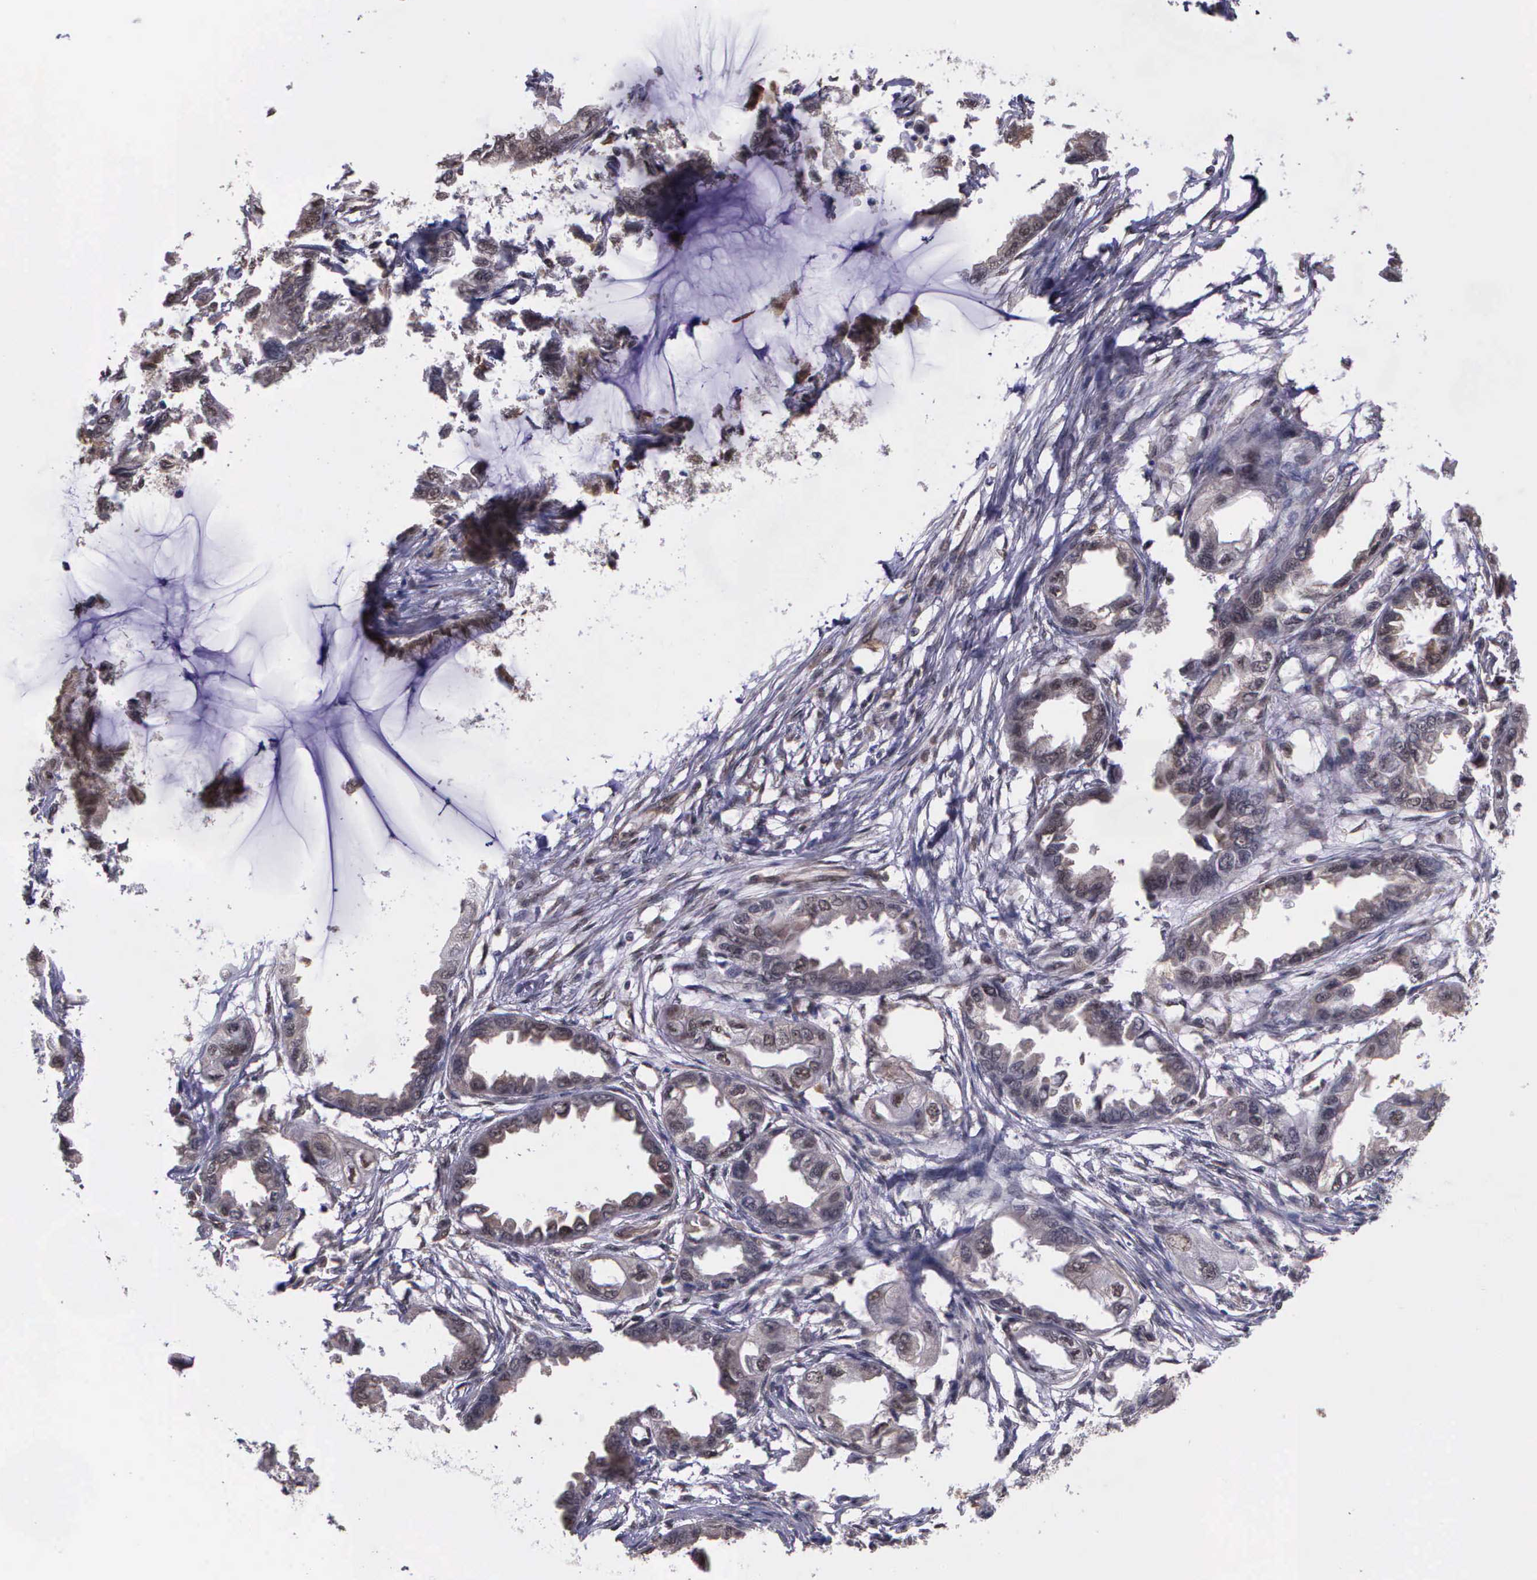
{"staining": {"intensity": "weak", "quantity": ">75%", "location": "cytoplasmic/membranous"}, "tissue": "endometrial cancer", "cell_type": "Tumor cells", "image_type": "cancer", "snomed": [{"axis": "morphology", "description": "Adenocarcinoma, NOS"}, {"axis": "topography", "description": "Endometrium"}], "caption": "Immunohistochemical staining of human adenocarcinoma (endometrial) exhibits low levels of weak cytoplasmic/membranous protein expression in about >75% of tumor cells. (DAB (3,3'-diaminobenzidine) IHC, brown staining for protein, blue staining for nuclei).", "gene": "PSMC1", "patient": {"sex": "female", "age": 67}}